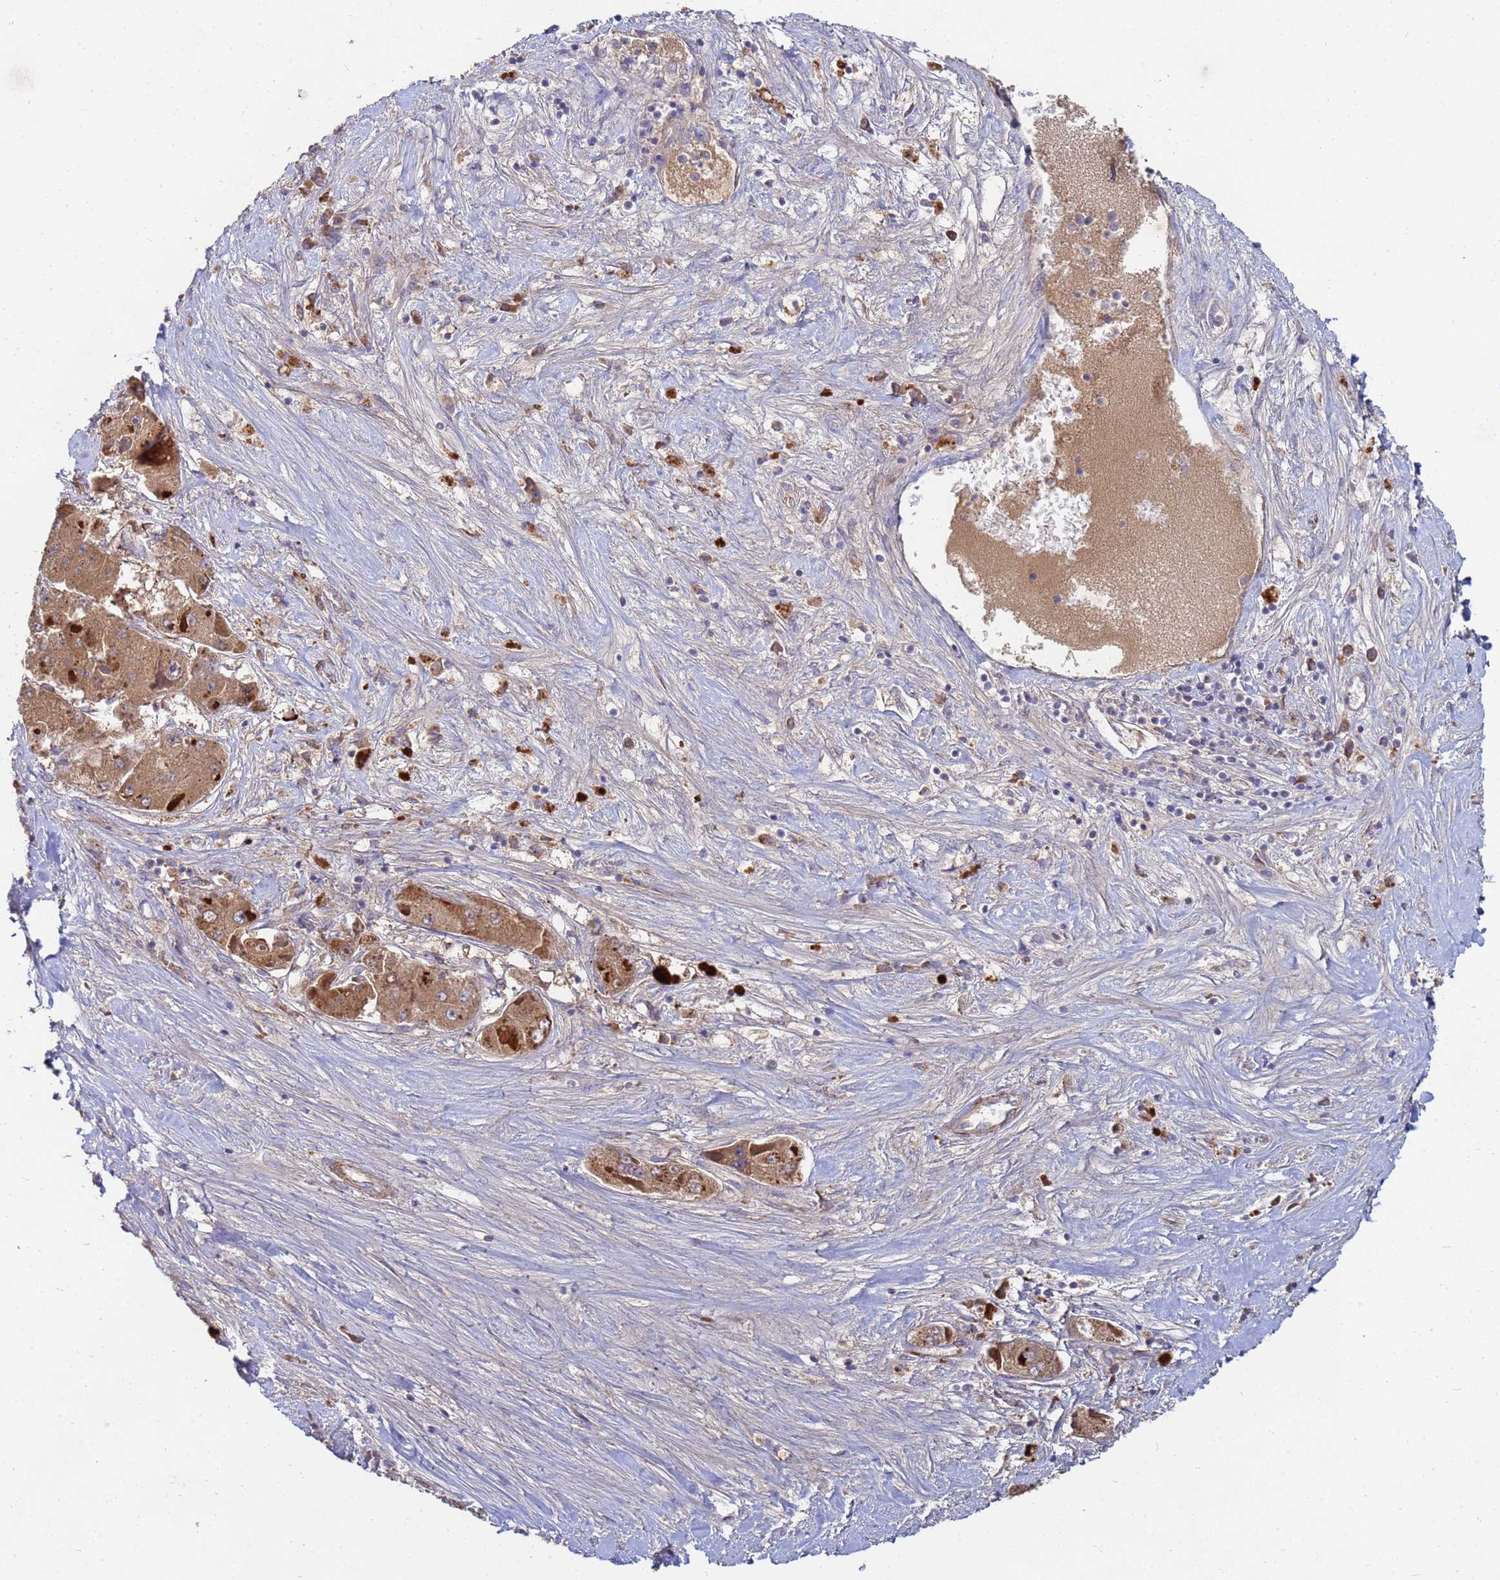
{"staining": {"intensity": "moderate", "quantity": ">75%", "location": "cytoplasmic/membranous"}, "tissue": "liver cancer", "cell_type": "Tumor cells", "image_type": "cancer", "snomed": [{"axis": "morphology", "description": "Carcinoma, Hepatocellular, NOS"}, {"axis": "topography", "description": "Liver"}], "caption": "The micrograph shows immunohistochemical staining of liver cancer. There is moderate cytoplasmic/membranous staining is appreciated in about >75% of tumor cells.", "gene": "C5orf34", "patient": {"sex": "female", "age": 73}}